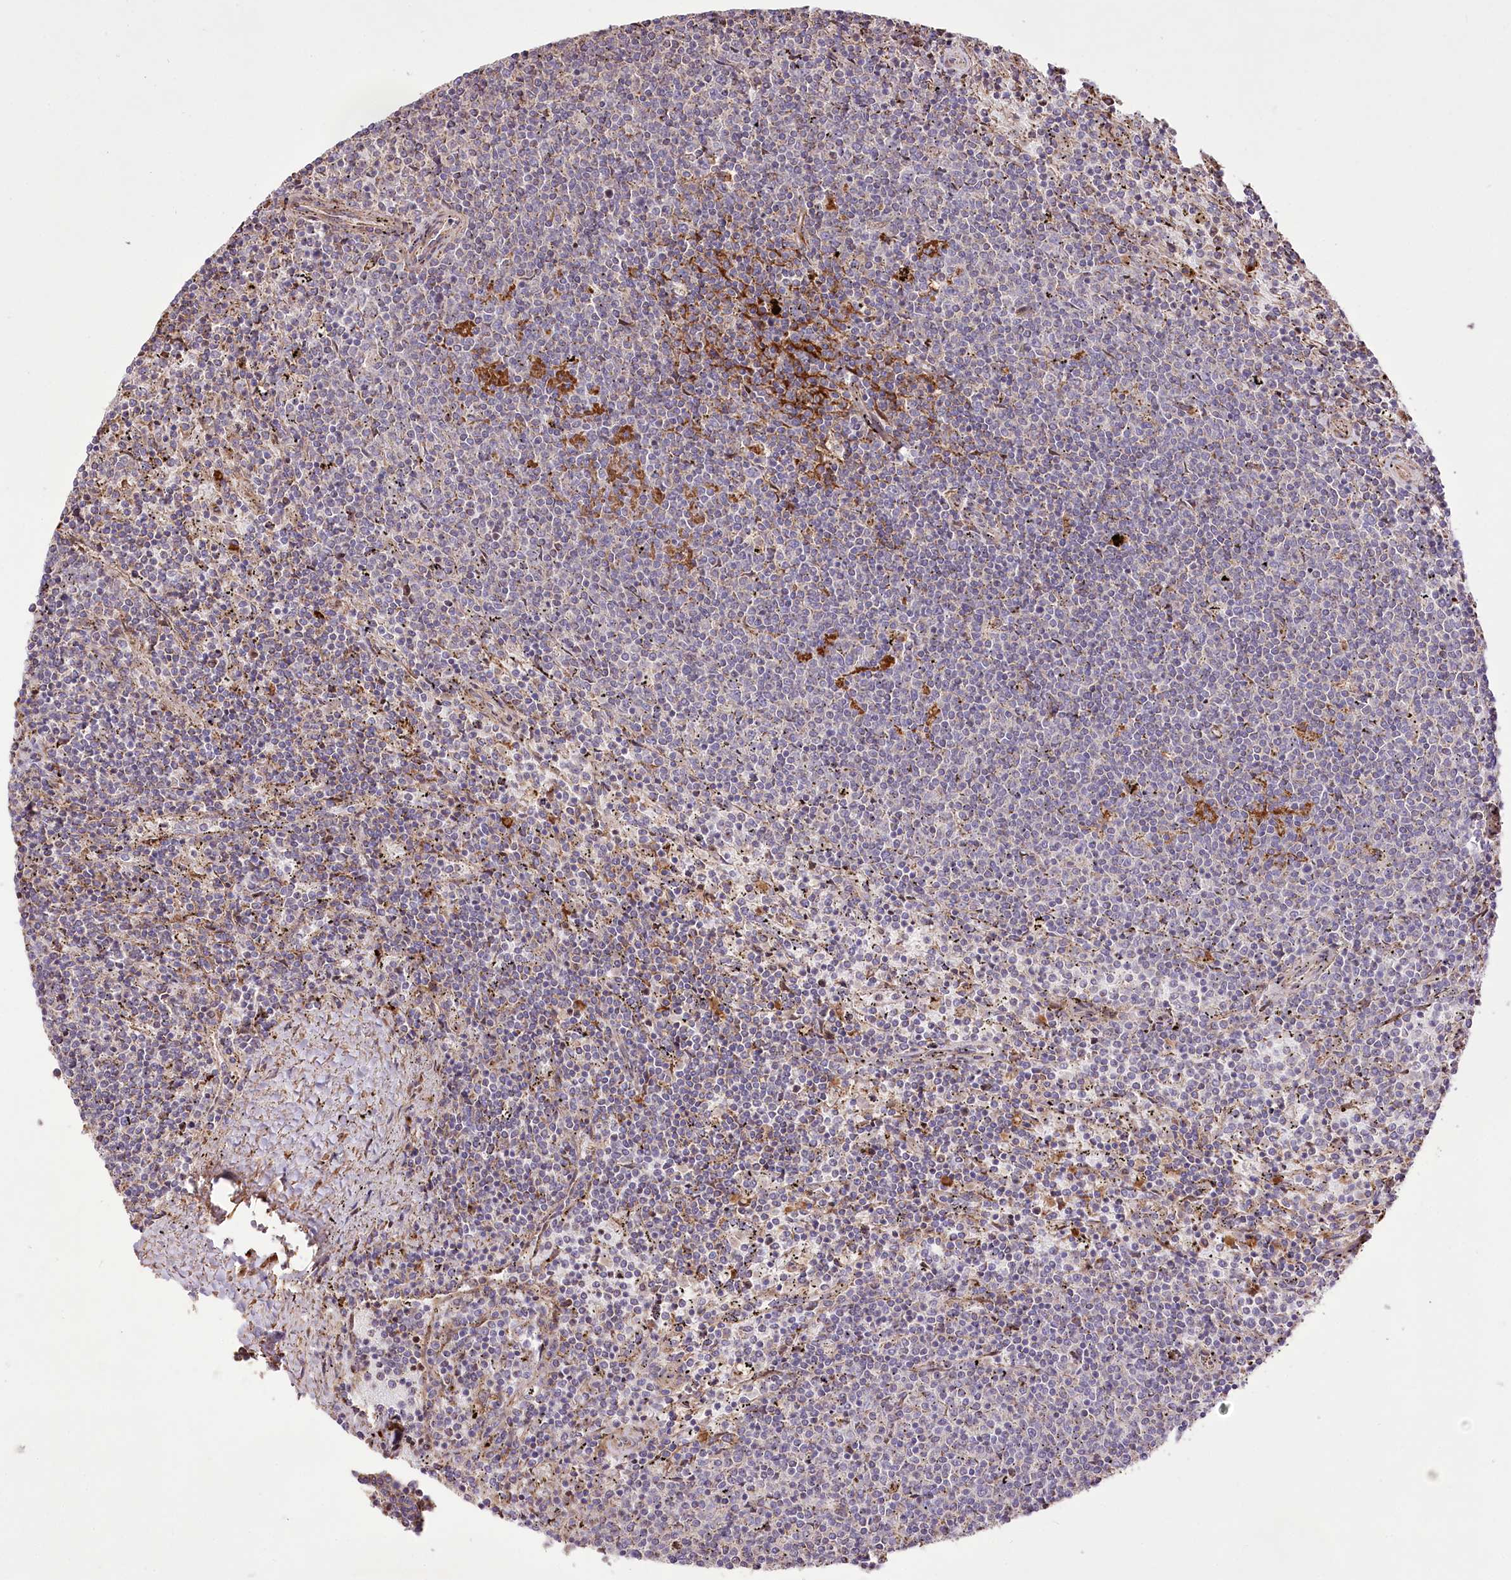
{"staining": {"intensity": "weak", "quantity": "<25%", "location": "cytoplasmic/membranous"}, "tissue": "lymphoma", "cell_type": "Tumor cells", "image_type": "cancer", "snomed": [{"axis": "morphology", "description": "Malignant lymphoma, non-Hodgkin's type, Low grade"}, {"axis": "topography", "description": "Spleen"}], "caption": "The immunohistochemistry (IHC) image has no significant staining in tumor cells of low-grade malignant lymphoma, non-Hodgkin's type tissue.", "gene": "RNF24", "patient": {"sex": "female", "age": 50}}